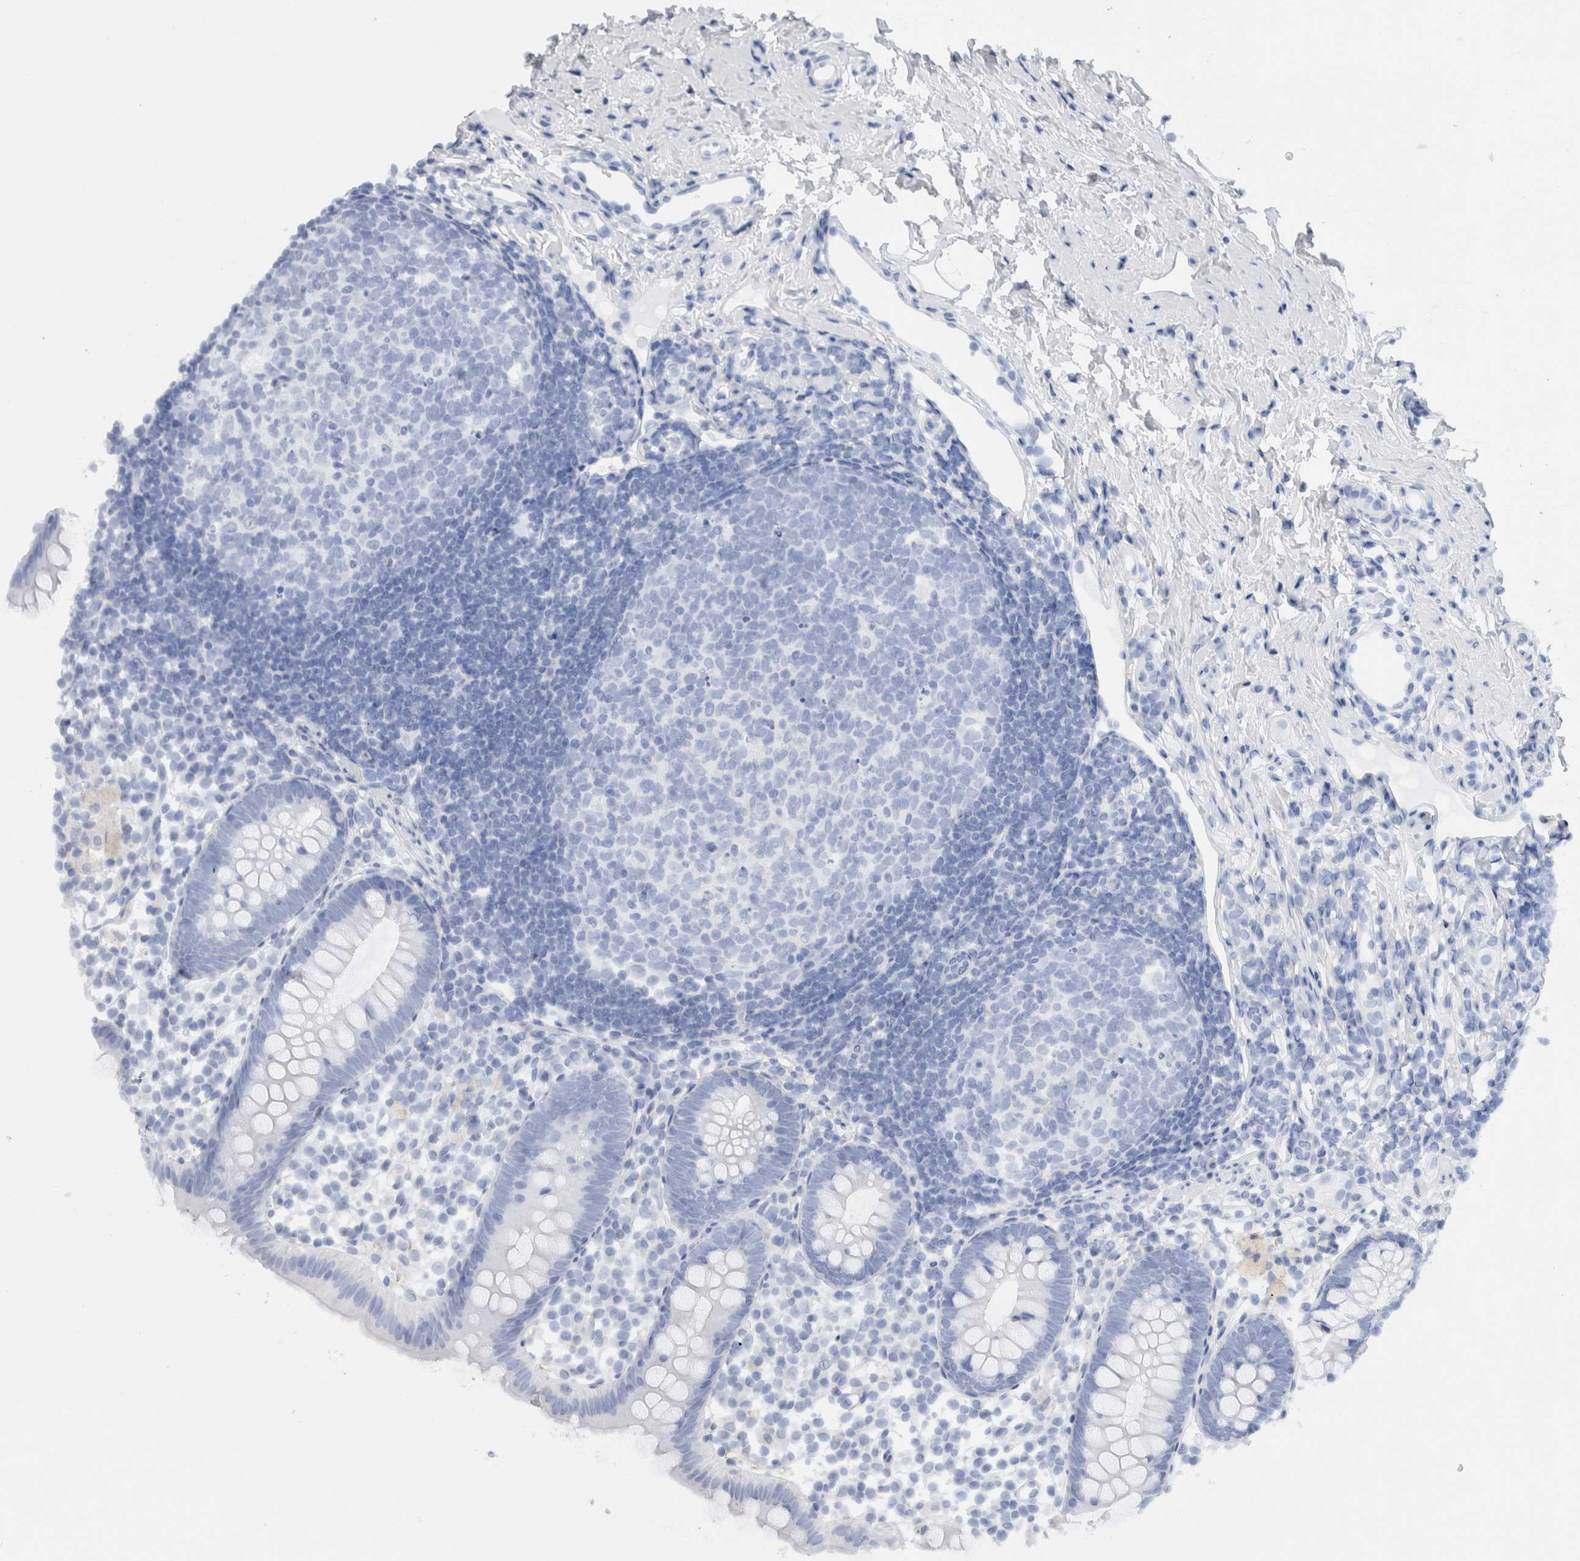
{"staining": {"intensity": "weak", "quantity": "<25%", "location": "cytoplasmic/membranous"}, "tissue": "appendix", "cell_type": "Glandular cells", "image_type": "normal", "snomed": [{"axis": "morphology", "description": "Normal tissue, NOS"}, {"axis": "topography", "description": "Appendix"}], "caption": "High power microscopy photomicrograph of an immunohistochemistry image of benign appendix, revealing no significant staining in glandular cells. (DAB IHC, high magnification).", "gene": "METRNL", "patient": {"sex": "female", "age": 20}}